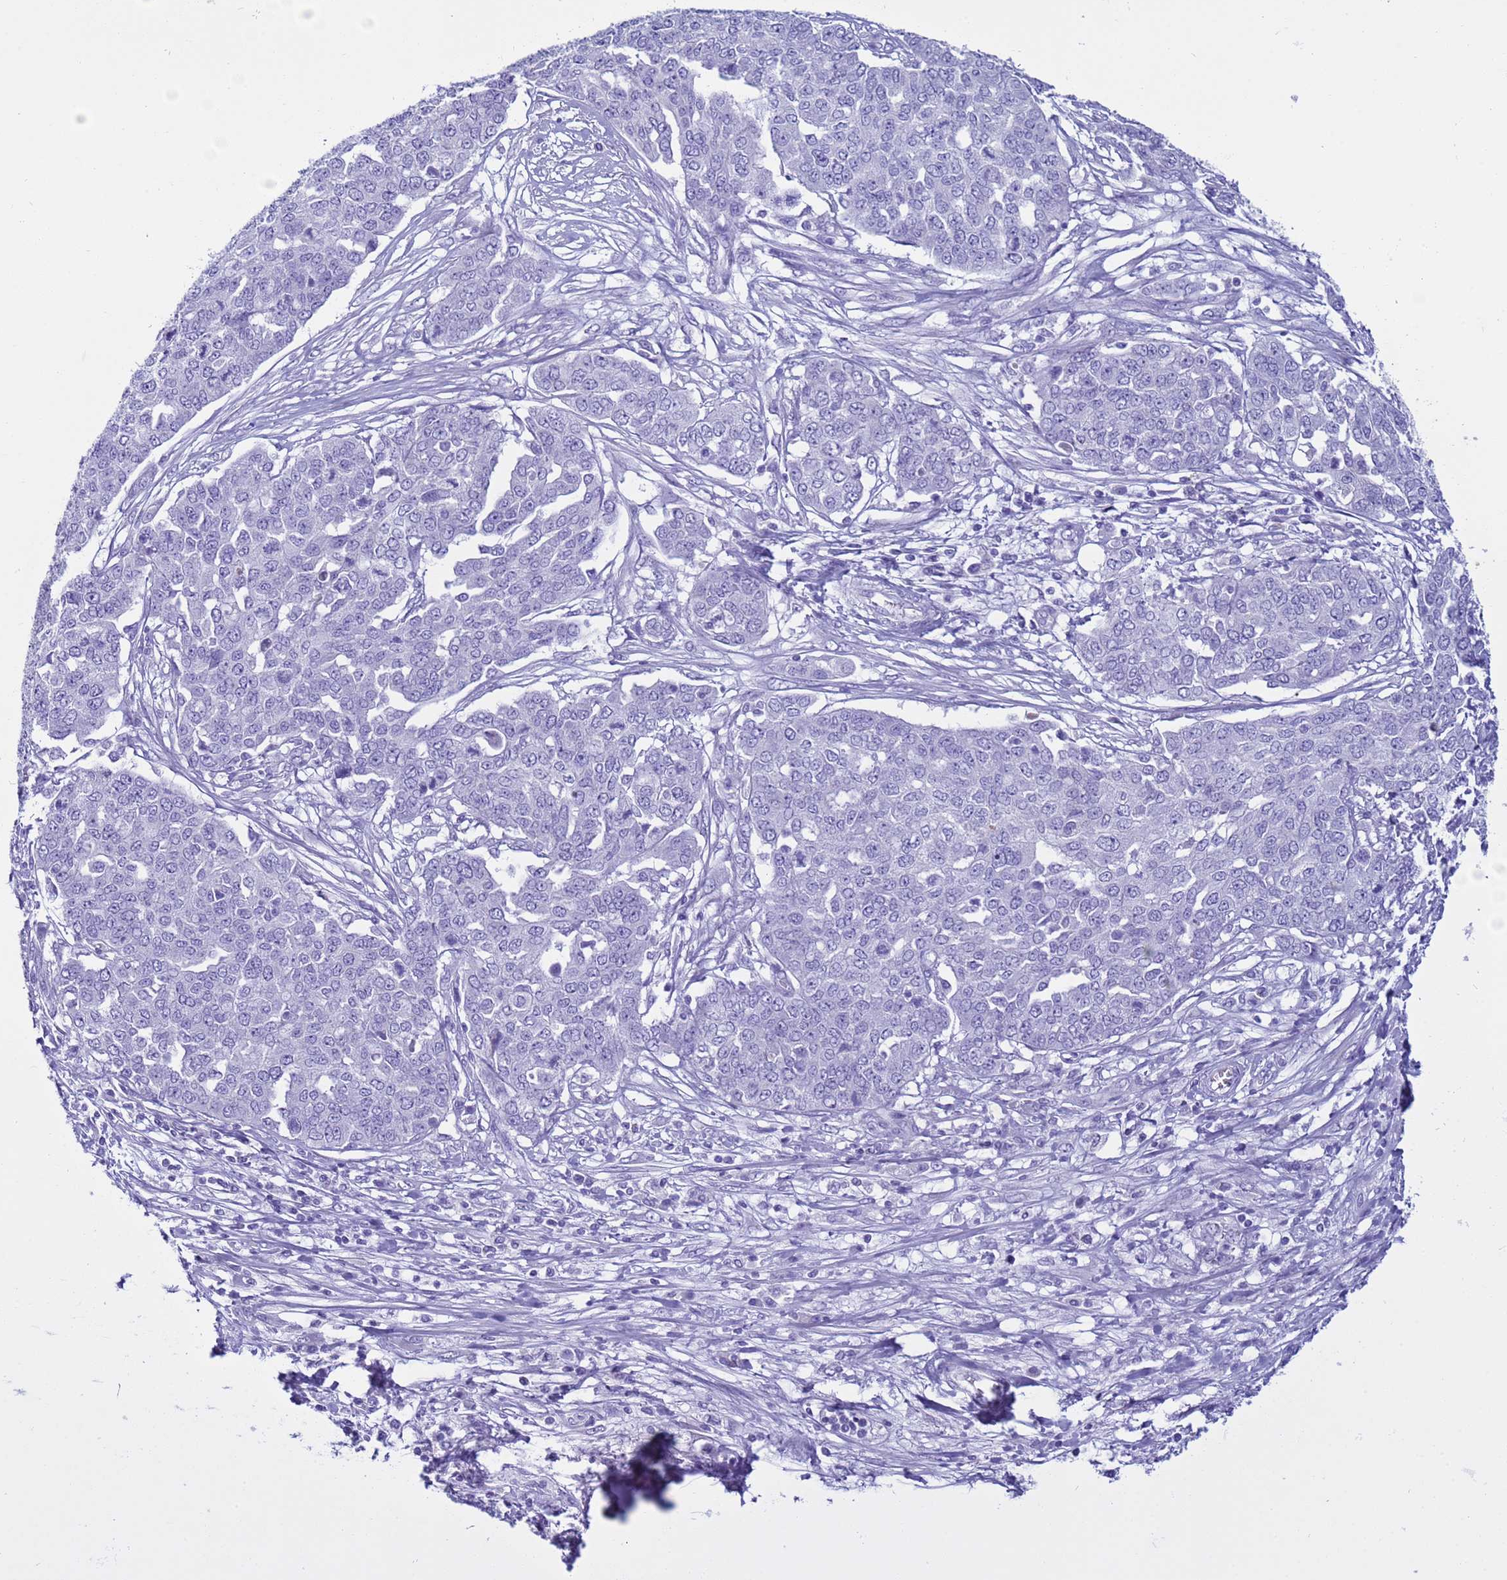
{"staining": {"intensity": "negative", "quantity": "none", "location": "none"}, "tissue": "ovarian cancer", "cell_type": "Tumor cells", "image_type": "cancer", "snomed": [{"axis": "morphology", "description": "Cystadenocarcinoma, serous, NOS"}, {"axis": "topography", "description": "Soft tissue"}, {"axis": "topography", "description": "Ovary"}], "caption": "The histopathology image reveals no staining of tumor cells in ovarian serous cystadenocarcinoma.", "gene": "CST4", "patient": {"sex": "female", "age": 57}}